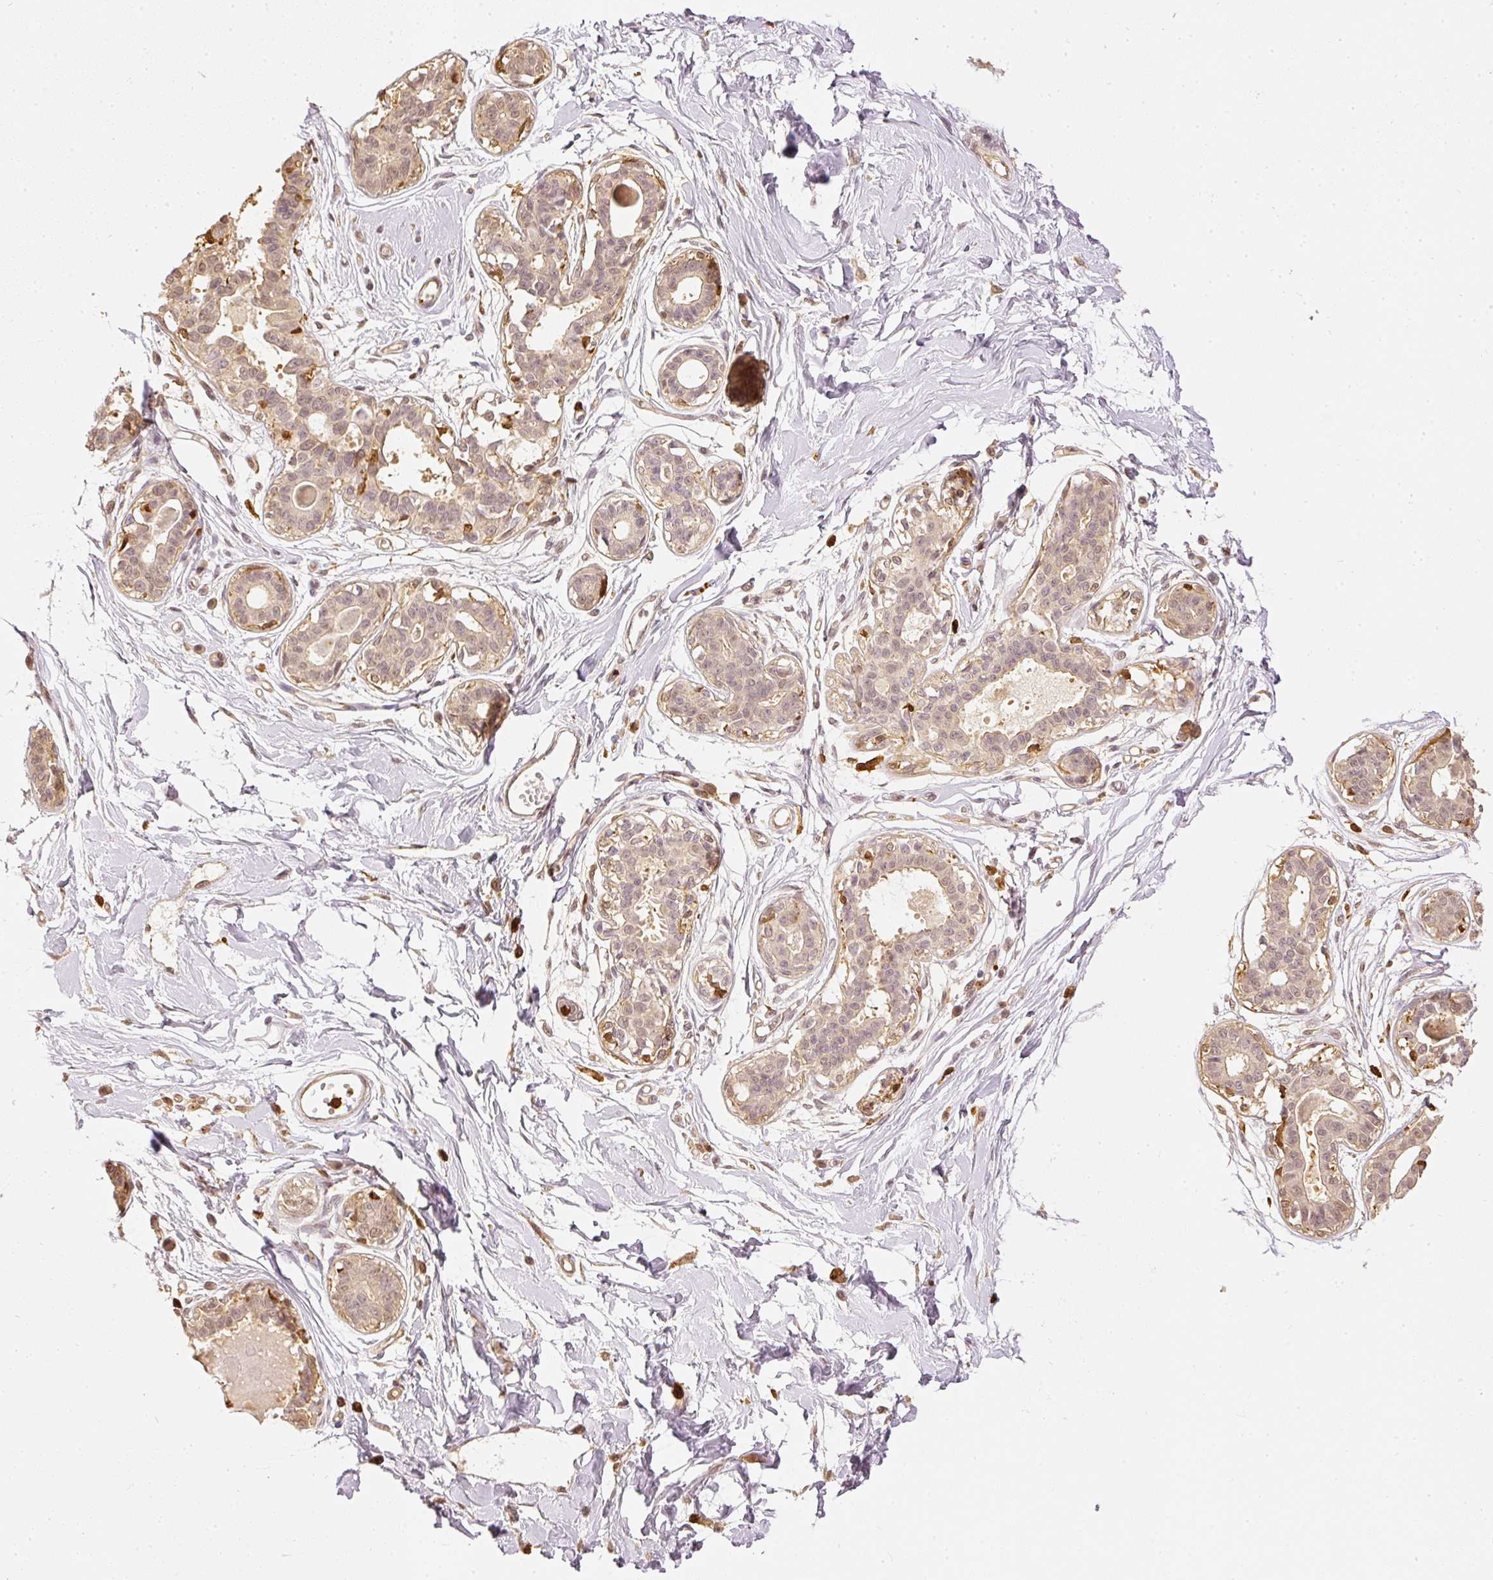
{"staining": {"intensity": "negative", "quantity": "none", "location": "none"}, "tissue": "breast", "cell_type": "Adipocytes", "image_type": "normal", "snomed": [{"axis": "morphology", "description": "Normal tissue, NOS"}, {"axis": "topography", "description": "Breast"}], "caption": "Breast was stained to show a protein in brown. There is no significant expression in adipocytes. (DAB (3,3'-diaminobenzidine) IHC, high magnification).", "gene": "PFN1", "patient": {"sex": "female", "age": 45}}